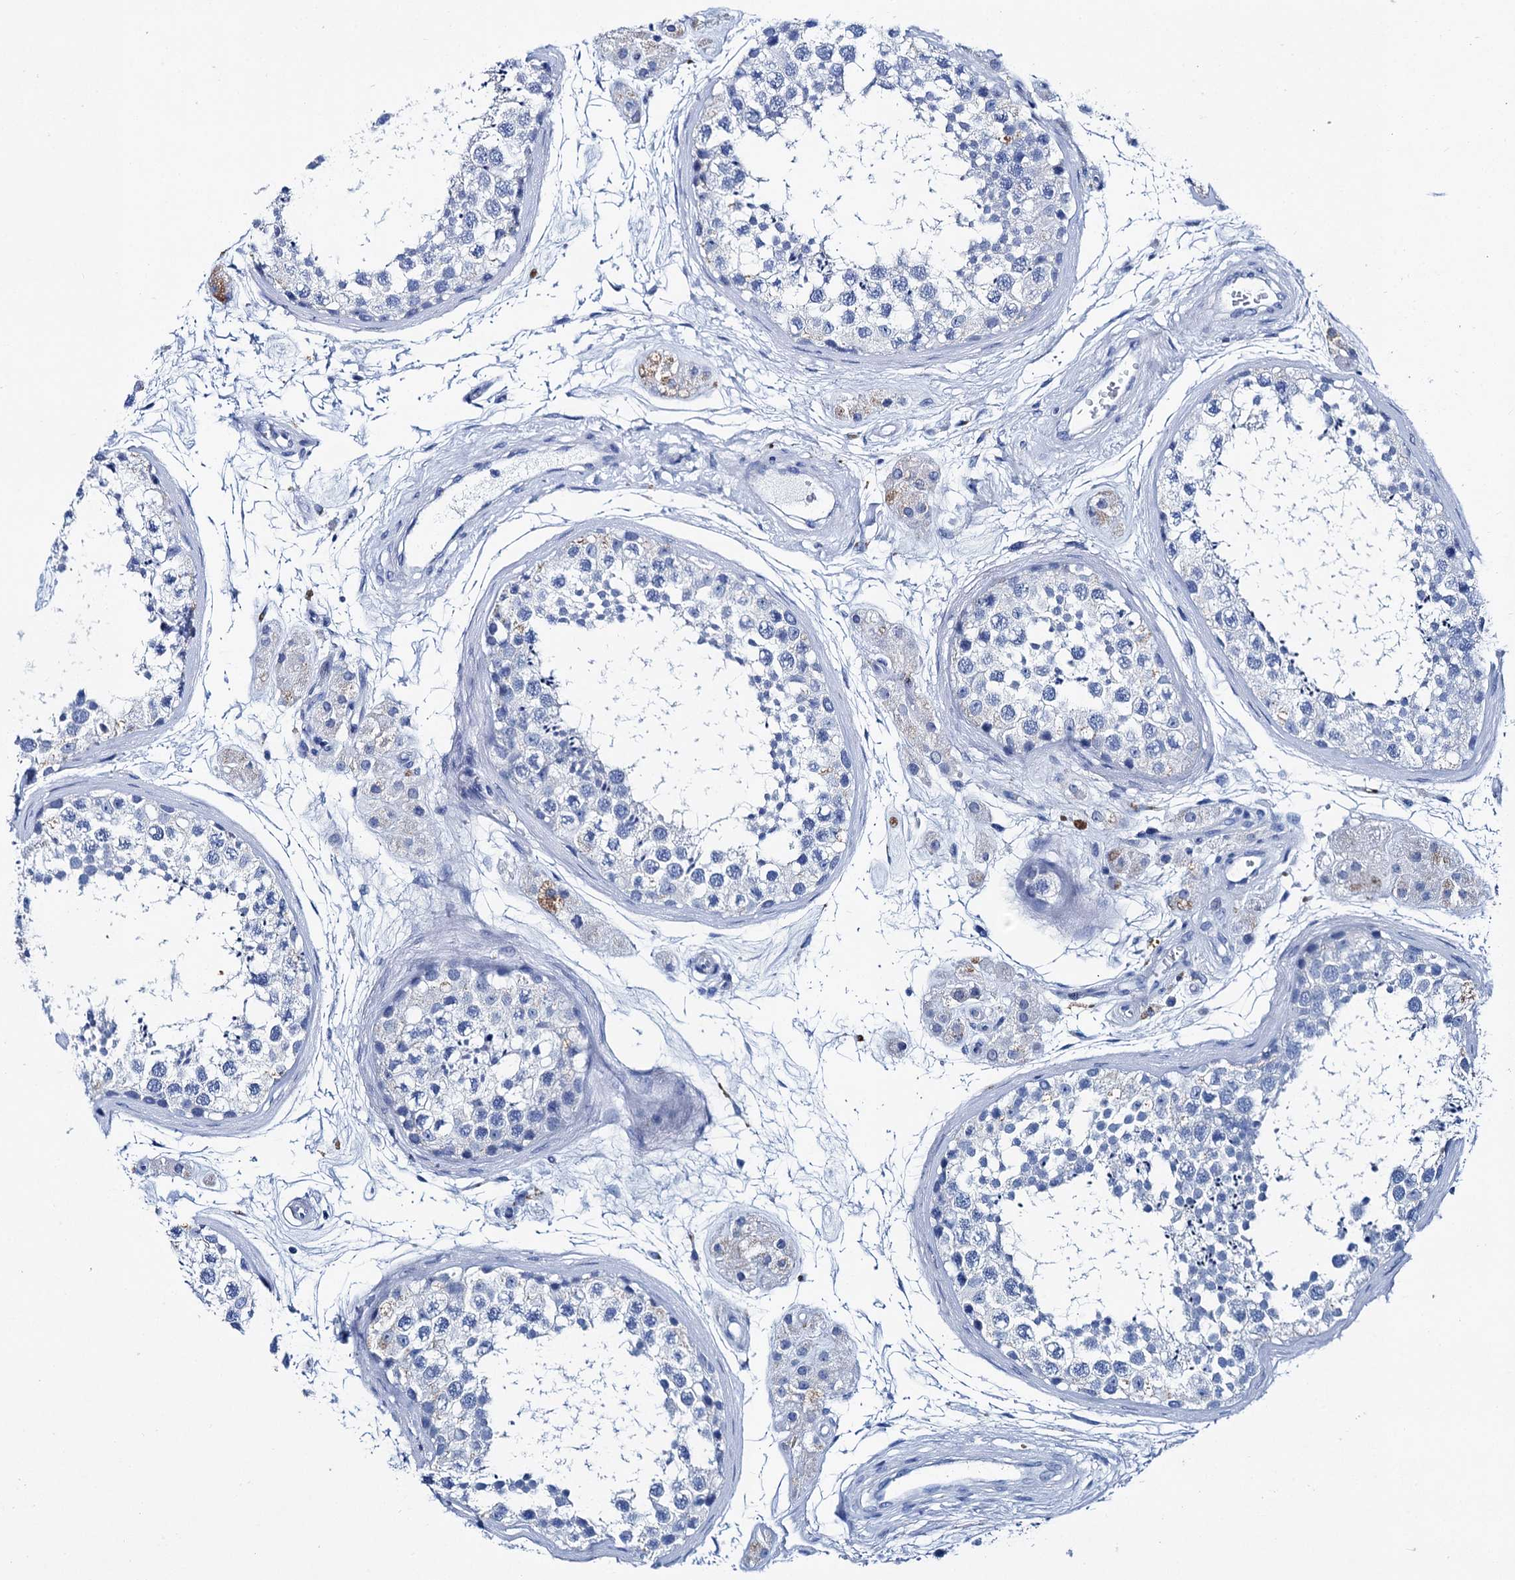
{"staining": {"intensity": "negative", "quantity": "none", "location": "none"}, "tissue": "testis", "cell_type": "Cells in seminiferous ducts", "image_type": "normal", "snomed": [{"axis": "morphology", "description": "Normal tissue, NOS"}, {"axis": "topography", "description": "Testis"}], "caption": "Immunohistochemistry (IHC) image of normal testis stained for a protein (brown), which displays no staining in cells in seminiferous ducts. (Brightfield microscopy of DAB (3,3'-diaminobenzidine) immunohistochemistry at high magnification).", "gene": "BRINP1", "patient": {"sex": "male", "age": 56}}